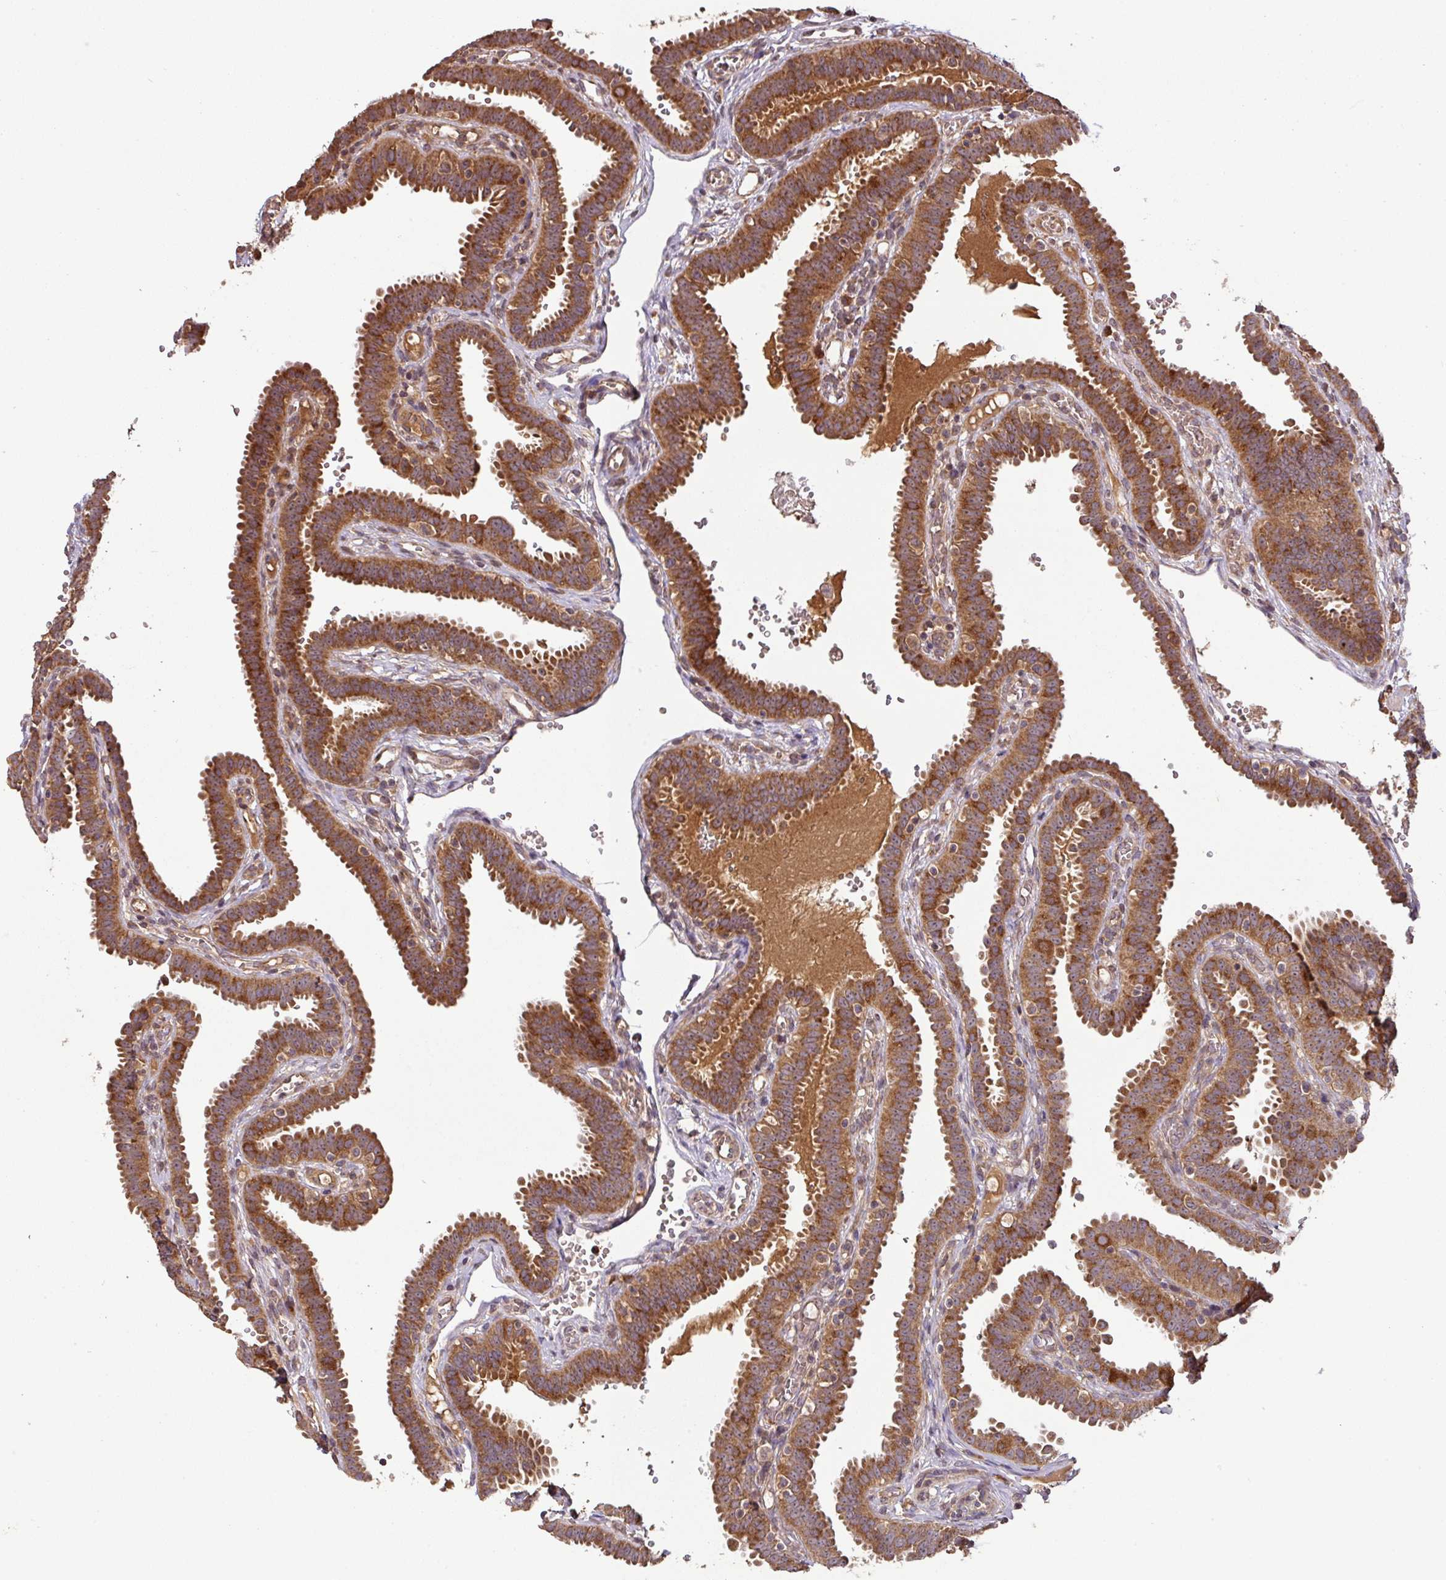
{"staining": {"intensity": "strong", "quantity": ">75%", "location": "cytoplasmic/membranous"}, "tissue": "fallopian tube", "cell_type": "Glandular cells", "image_type": "normal", "snomed": [{"axis": "morphology", "description": "Normal tissue, NOS"}, {"axis": "topography", "description": "Fallopian tube"}], "caption": "High-power microscopy captured an immunohistochemistry (IHC) image of unremarkable fallopian tube, revealing strong cytoplasmic/membranous positivity in approximately >75% of glandular cells. (Stains: DAB in brown, nuclei in blue, Microscopy: brightfield microscopy at high magnification).", "gene": "MRRF", "patient": {"sex": "female", "age": 37}}